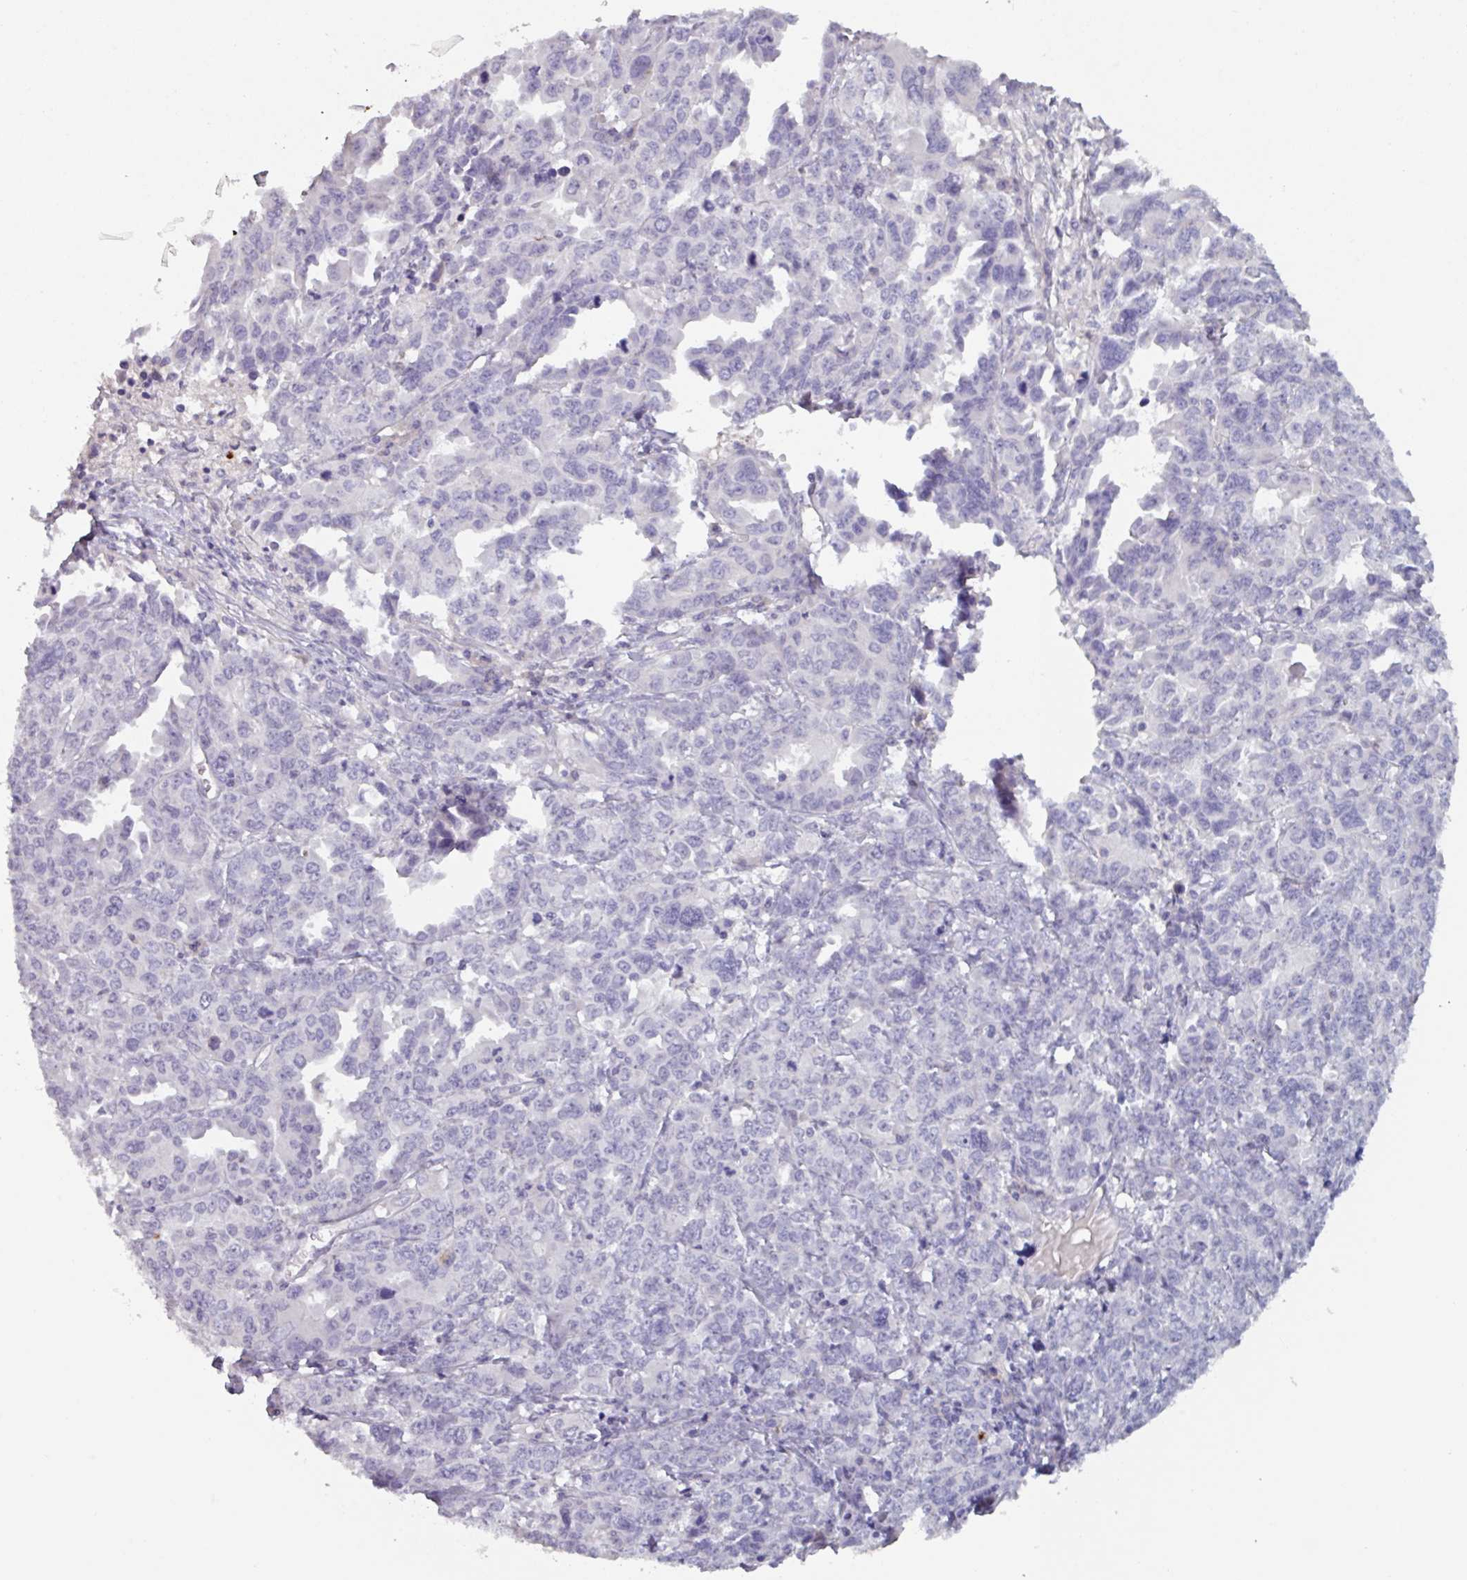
{"staining": {"intensity": "negative", "quantity": "none", "location": "none"}, "tissue": "ovarian cancer", "cell_type": "Tumor cells", "image_type": "cancer", "snomed": [{"axis": "morphology", "description": "Adenocarcinoma, NOS"}, {"axis": "morphology", "description": "Carcinoma, endometroid"}, {"axis": "topography", "description": "Ovary"}], "caption": "Human ovarian cancer stained for a protein using IHC shows no expression in tumor cells.", "gene": "OR2T10", "patient": {"sex": "female", "age": 72}}